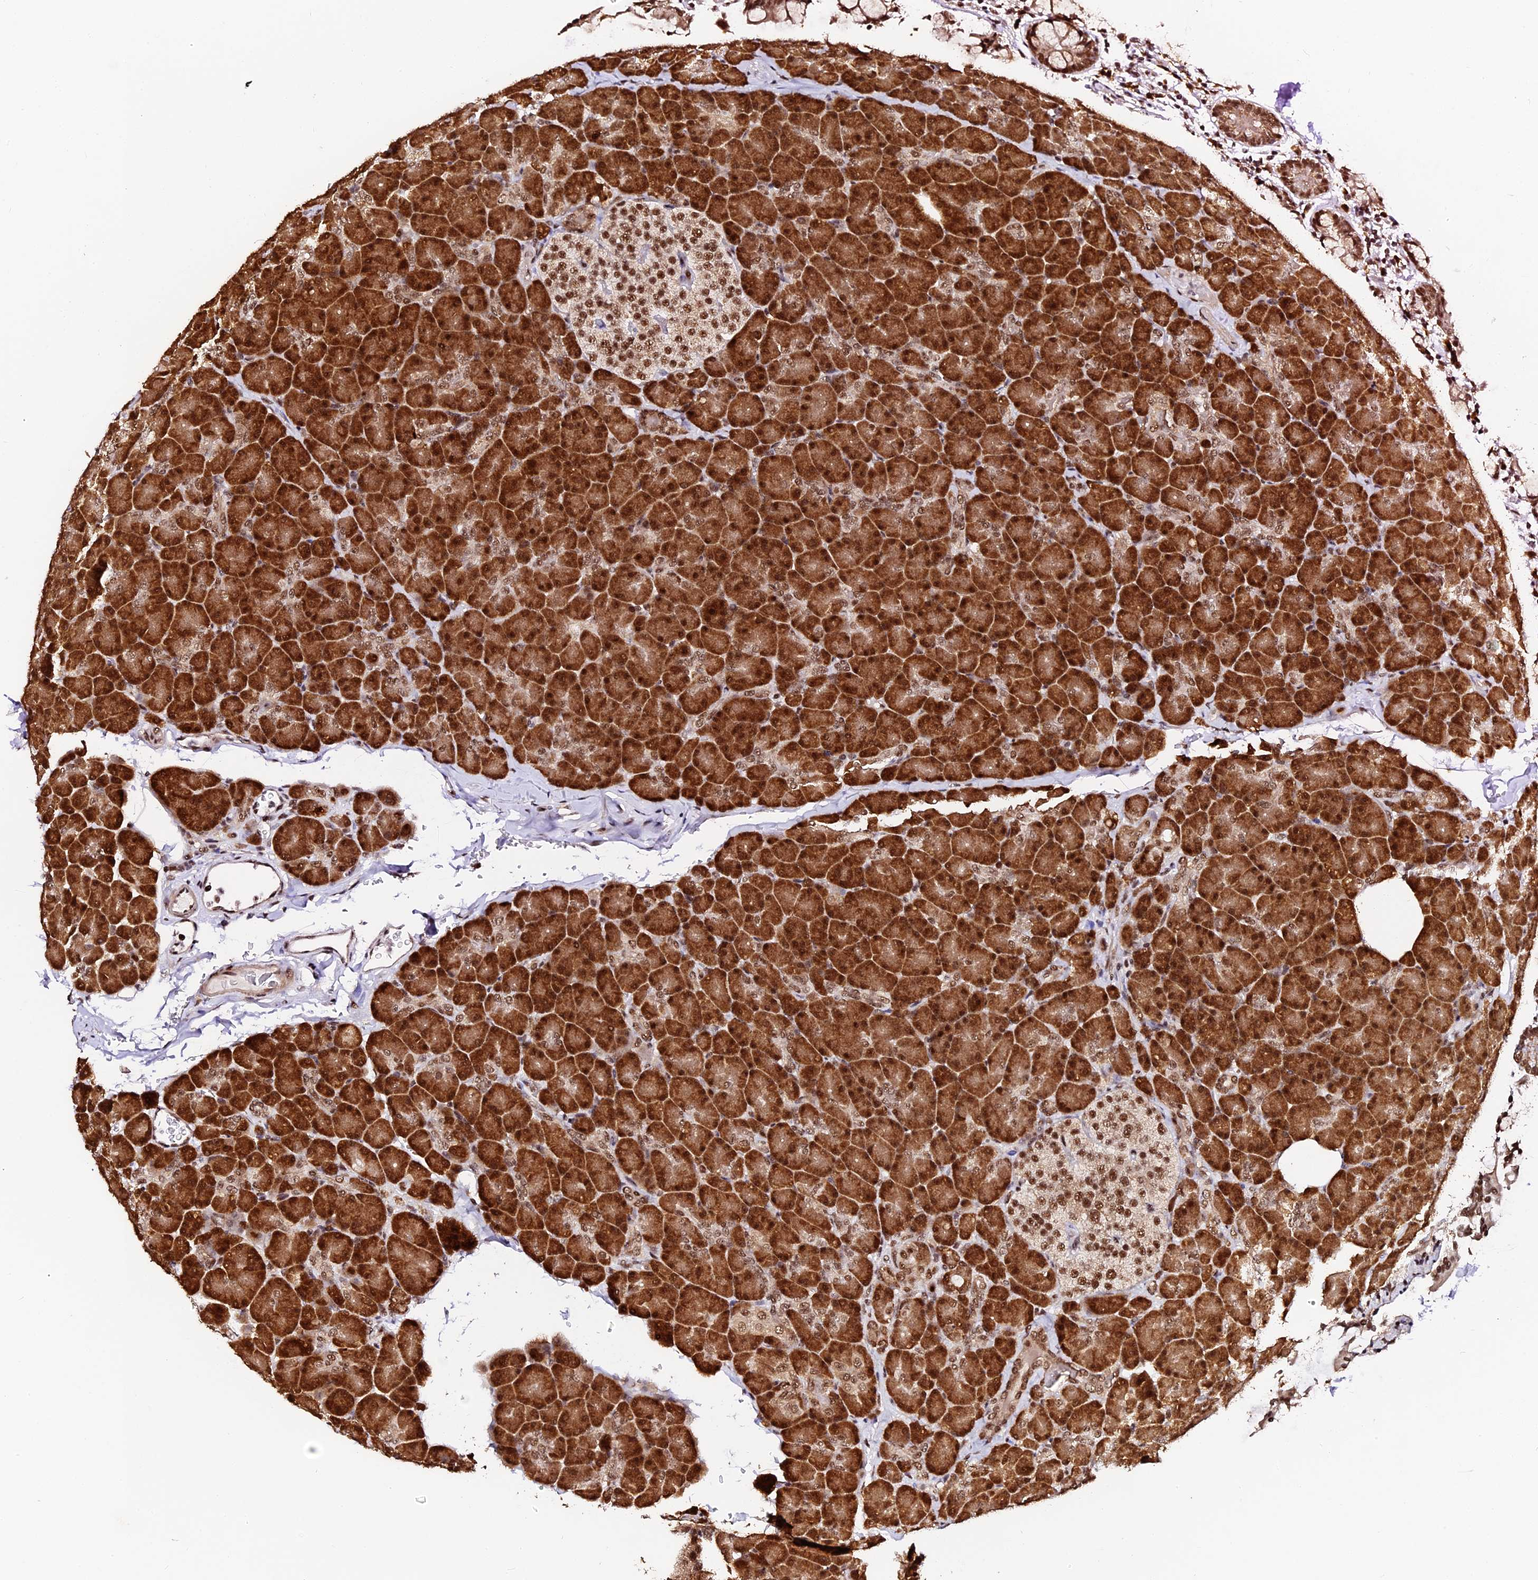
{"staining": {"intensity": "strong", "quantity": ">75%", "location": "cytoplasmic/membranous,nuclear"}, "tissue": "pancreas", "cell_type": "Exocrine glandular cells", "image_type": "normal", "snomed": [{"axis": "morphology", "description": "Normal tissue, NOS"}, {"axis": "topography", "description": "Pancreas"}], "caption": "Immunohistochemistry of benign human pancreas shows high levels of strong cytoplasmic/membranous,nuclear positivity in approximately >75% of exocrine glandular cells.", "gene": "MCRS1", "patient": {"sex": "female", "age": 43}}